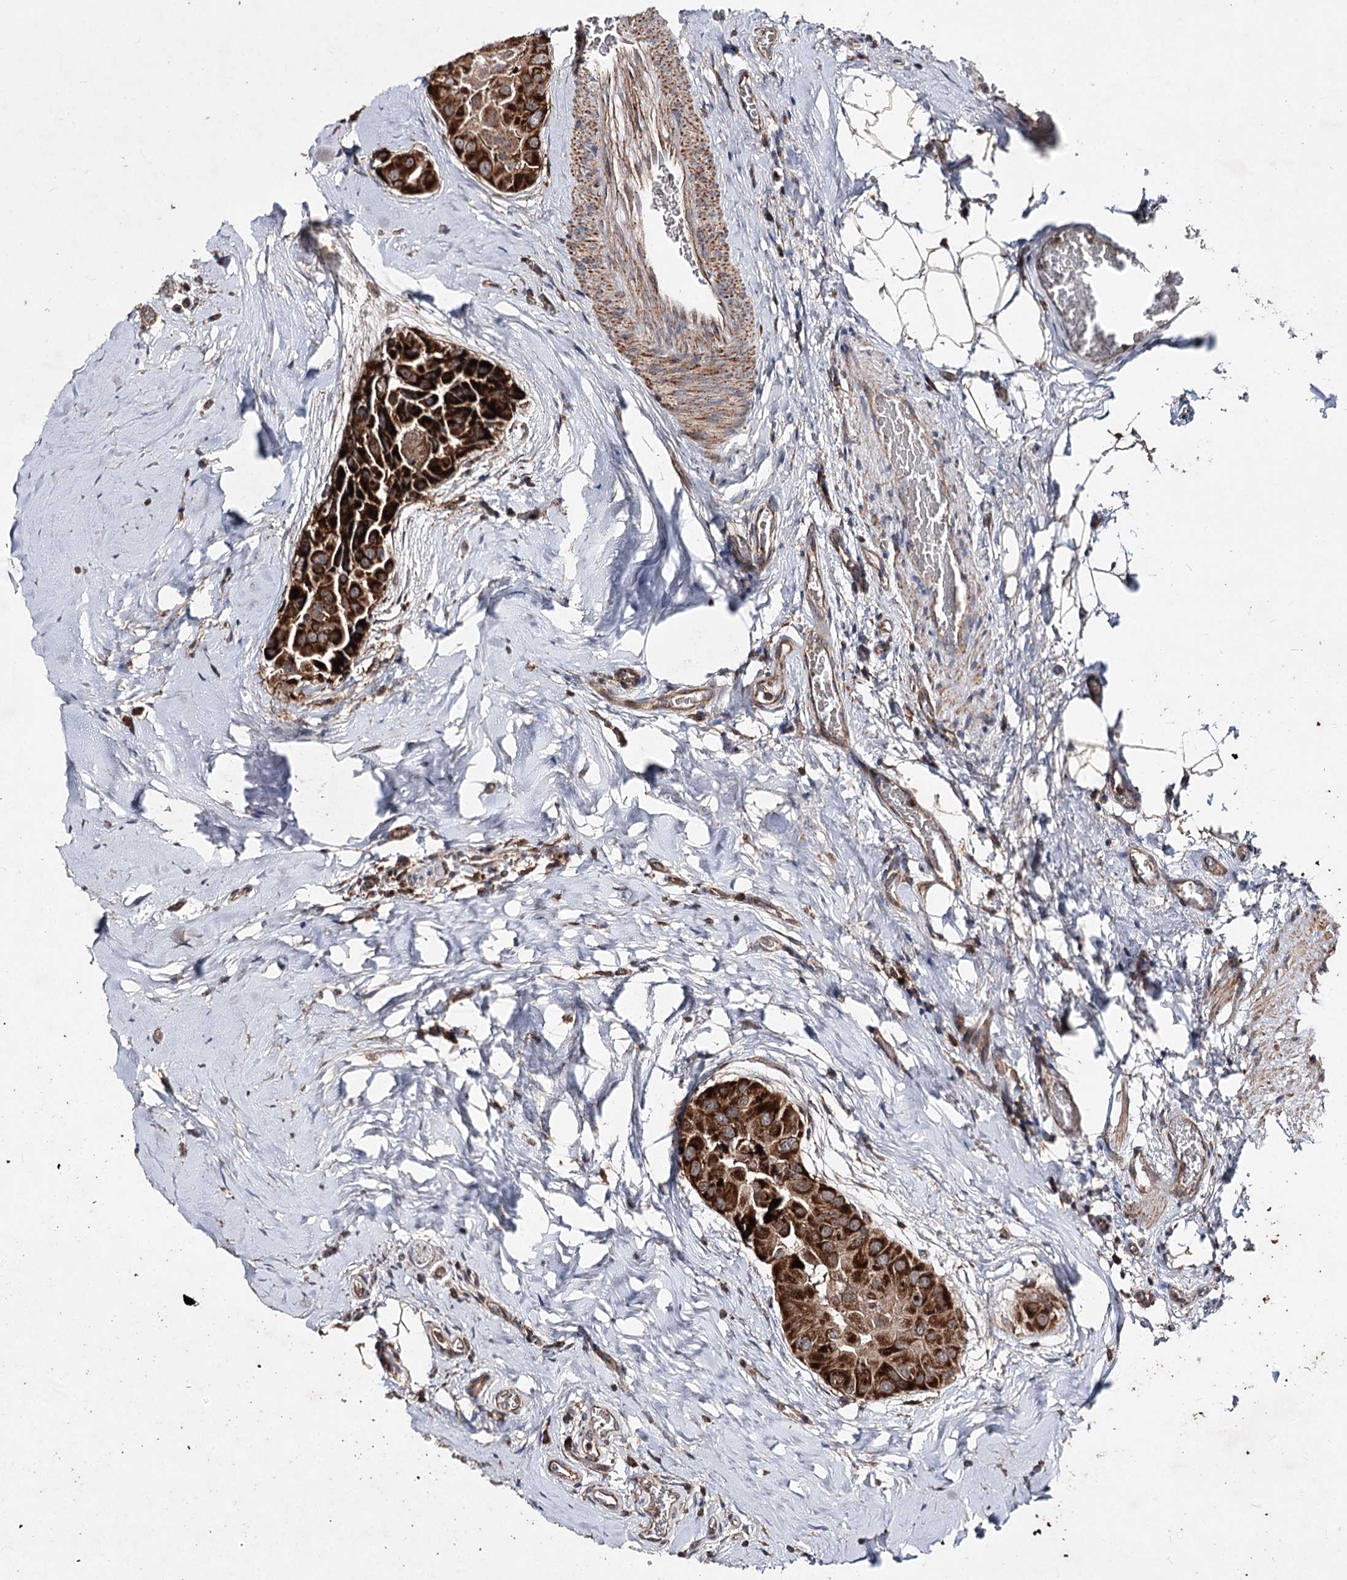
{"staining": {"intensity": "strong", "quantity": ">75%", "location": "cytoplasmic/membranous"}, "tissue": "thyroid cancer", "cell_type": "Tumor cells", "image_type": "cancer", "snomed": [{"axis": "morphology", "description": "Papillary adenocarcinoma, NOS"}, {"axis": "topography", "description": "Thyroid gland"}], "caption": "Immunohistochemical staining of thyroid papillary adenocarcinoma reveals high levels of strong cytoplasmic/membranous expression in about >75% of tumor cells.", "gene": "MINDY3", "patient": {"sex": "male", "age": 33}}